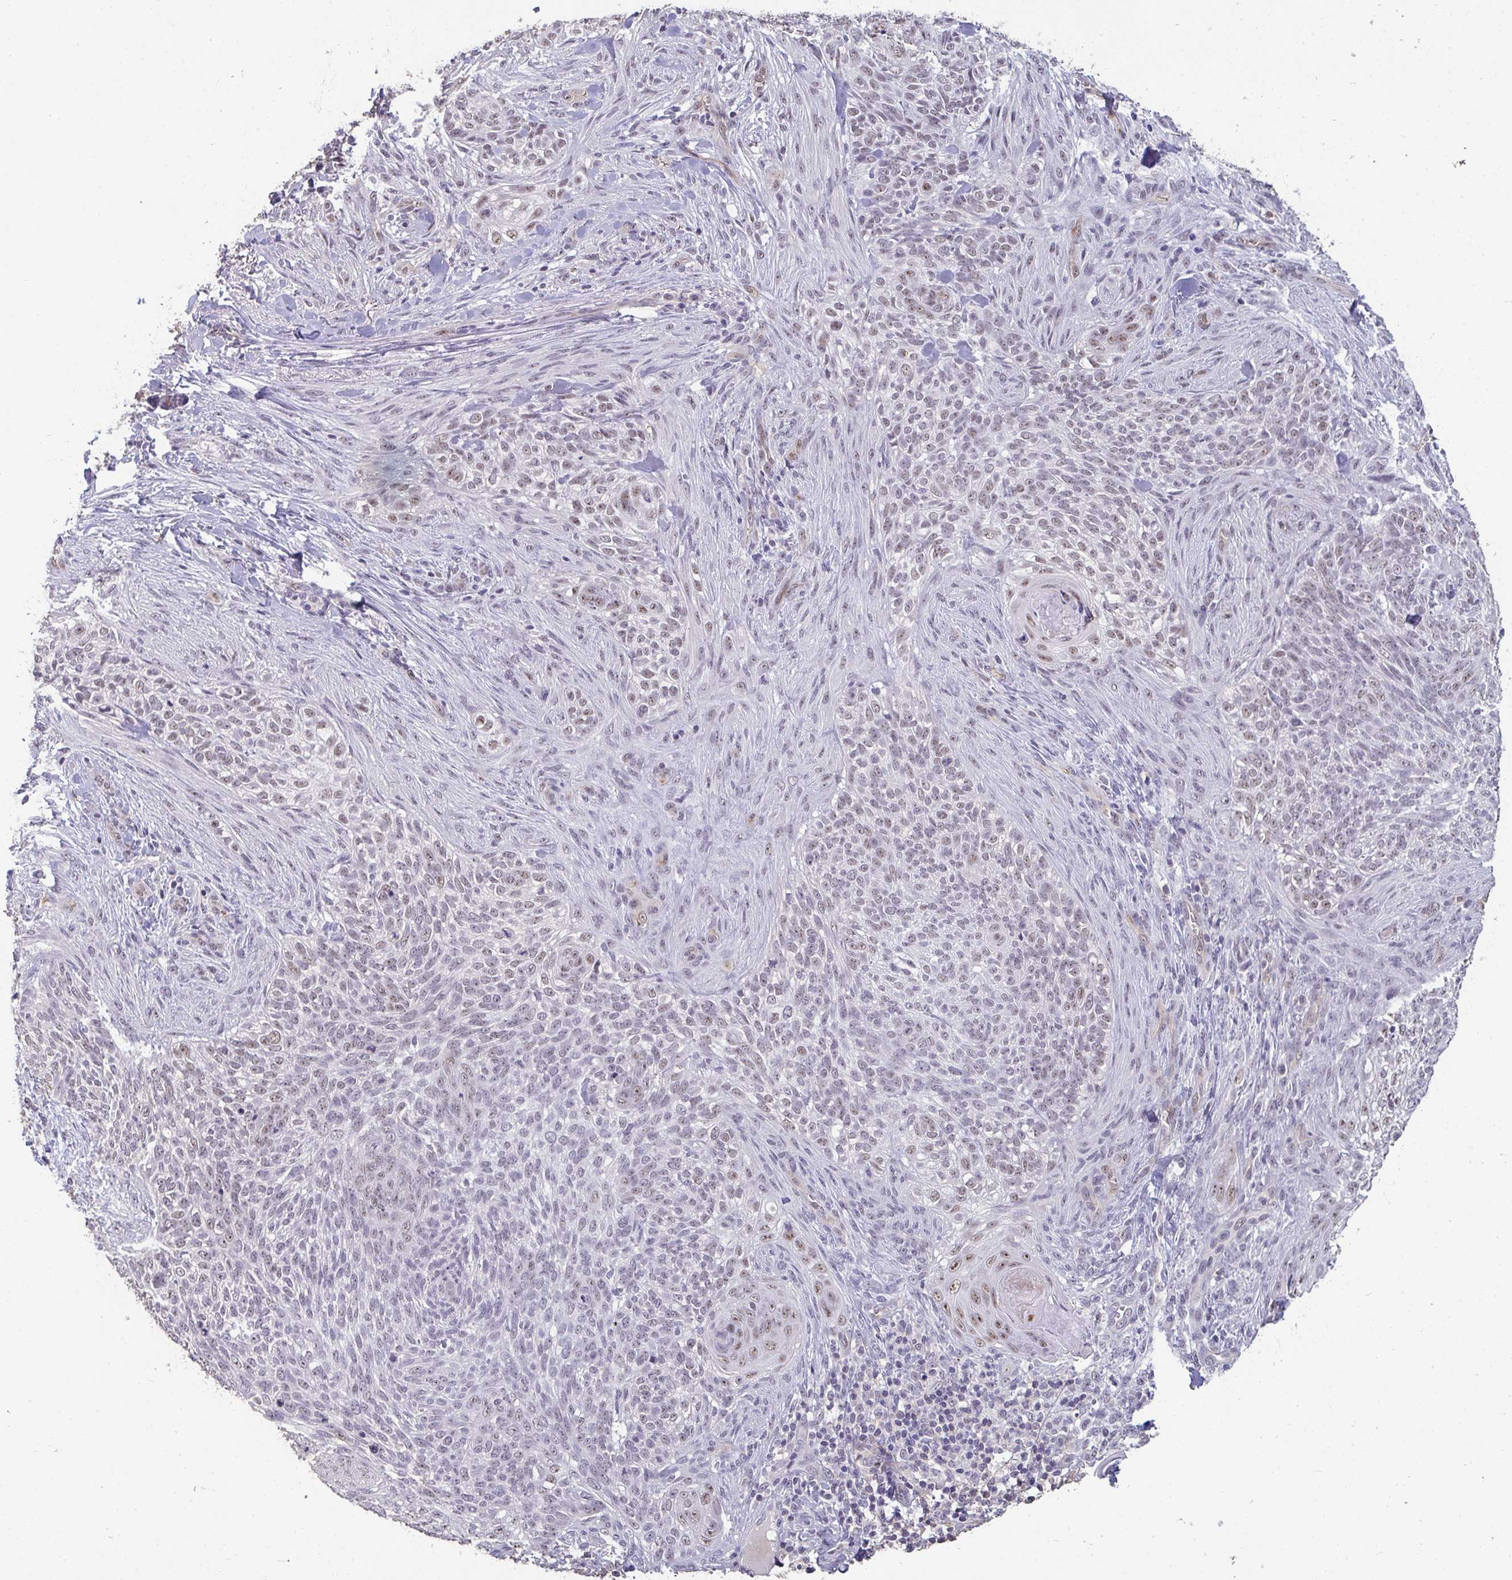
{"staining": {"intensity": "weak", "quantity": "<25%", "location": "nuclear"}, "tissue": "skin cancer", "cell_type": "Tumor cells", "image_type": "cancer", "snomed": [{"axis": "morphology", "description": "Basal cell carcinoma"}, {"axis": "topography", "description": "Skin"}], "caption": "The immunohistochemistry (IHC) photomicrograph has no significant expression in tumor cells of skin basal cell carcinoma tissue.", "gene": "SENP3", "patient": {"sex": "female", "age": 48}}